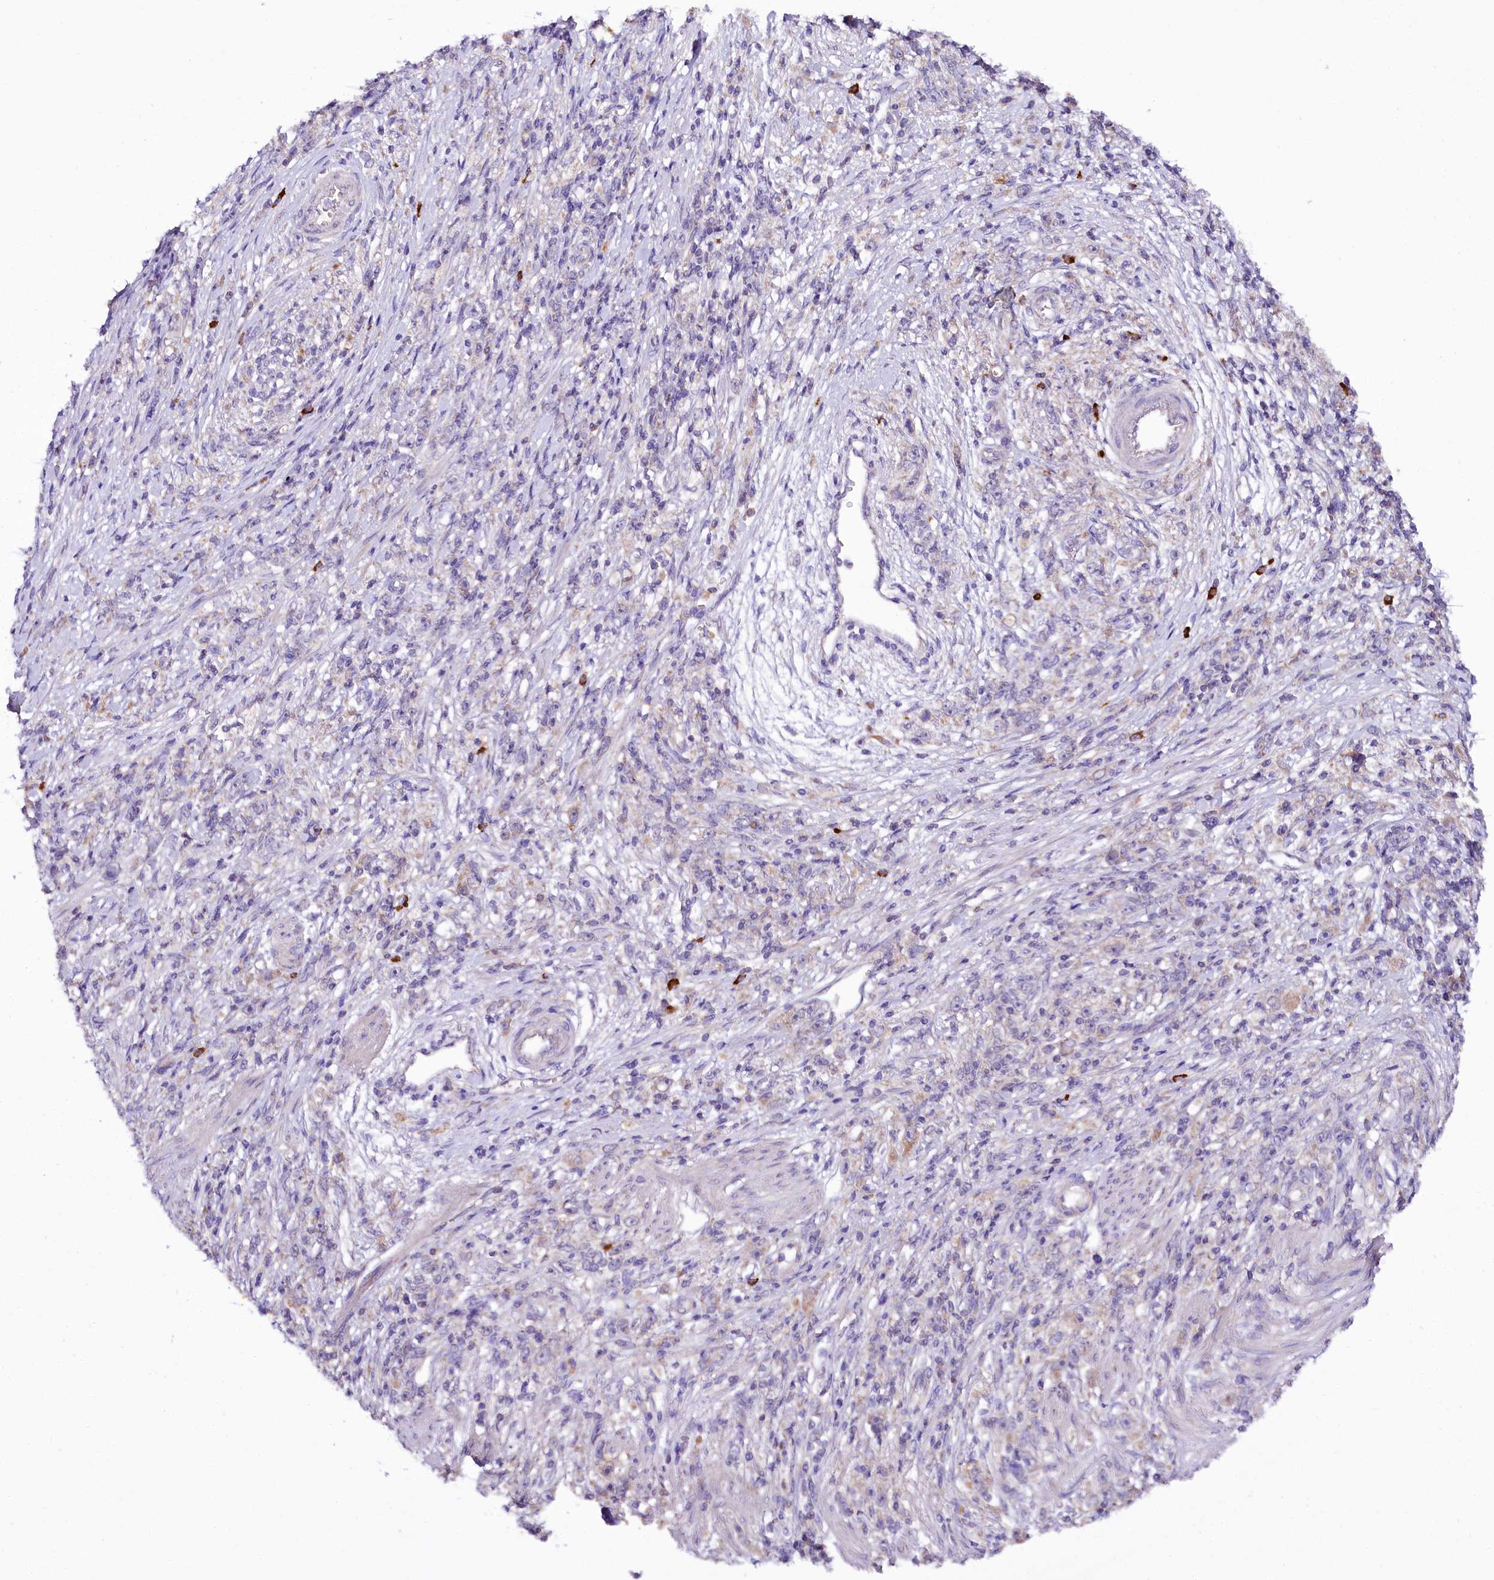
{"staining": {"intensity": "negative", "quantity": "none", "location": "none"}, "tissue": "stomach cancer", "cell_type": "Tumor cells", "image_type": "cancer", "snomed": [{"axis": "morphology", "description": "Adenocarcinoma, NOS"}, {"axis": "topography", "description": "Stomach"}], "caption": "DAB (3,3'-diaminobenzidine) immunohistochemical staining of stomach cancer exhibits no significant staining in tumor cells.", "gene": "ZNF45", "patient": {"sex": "female", "age": 59}}